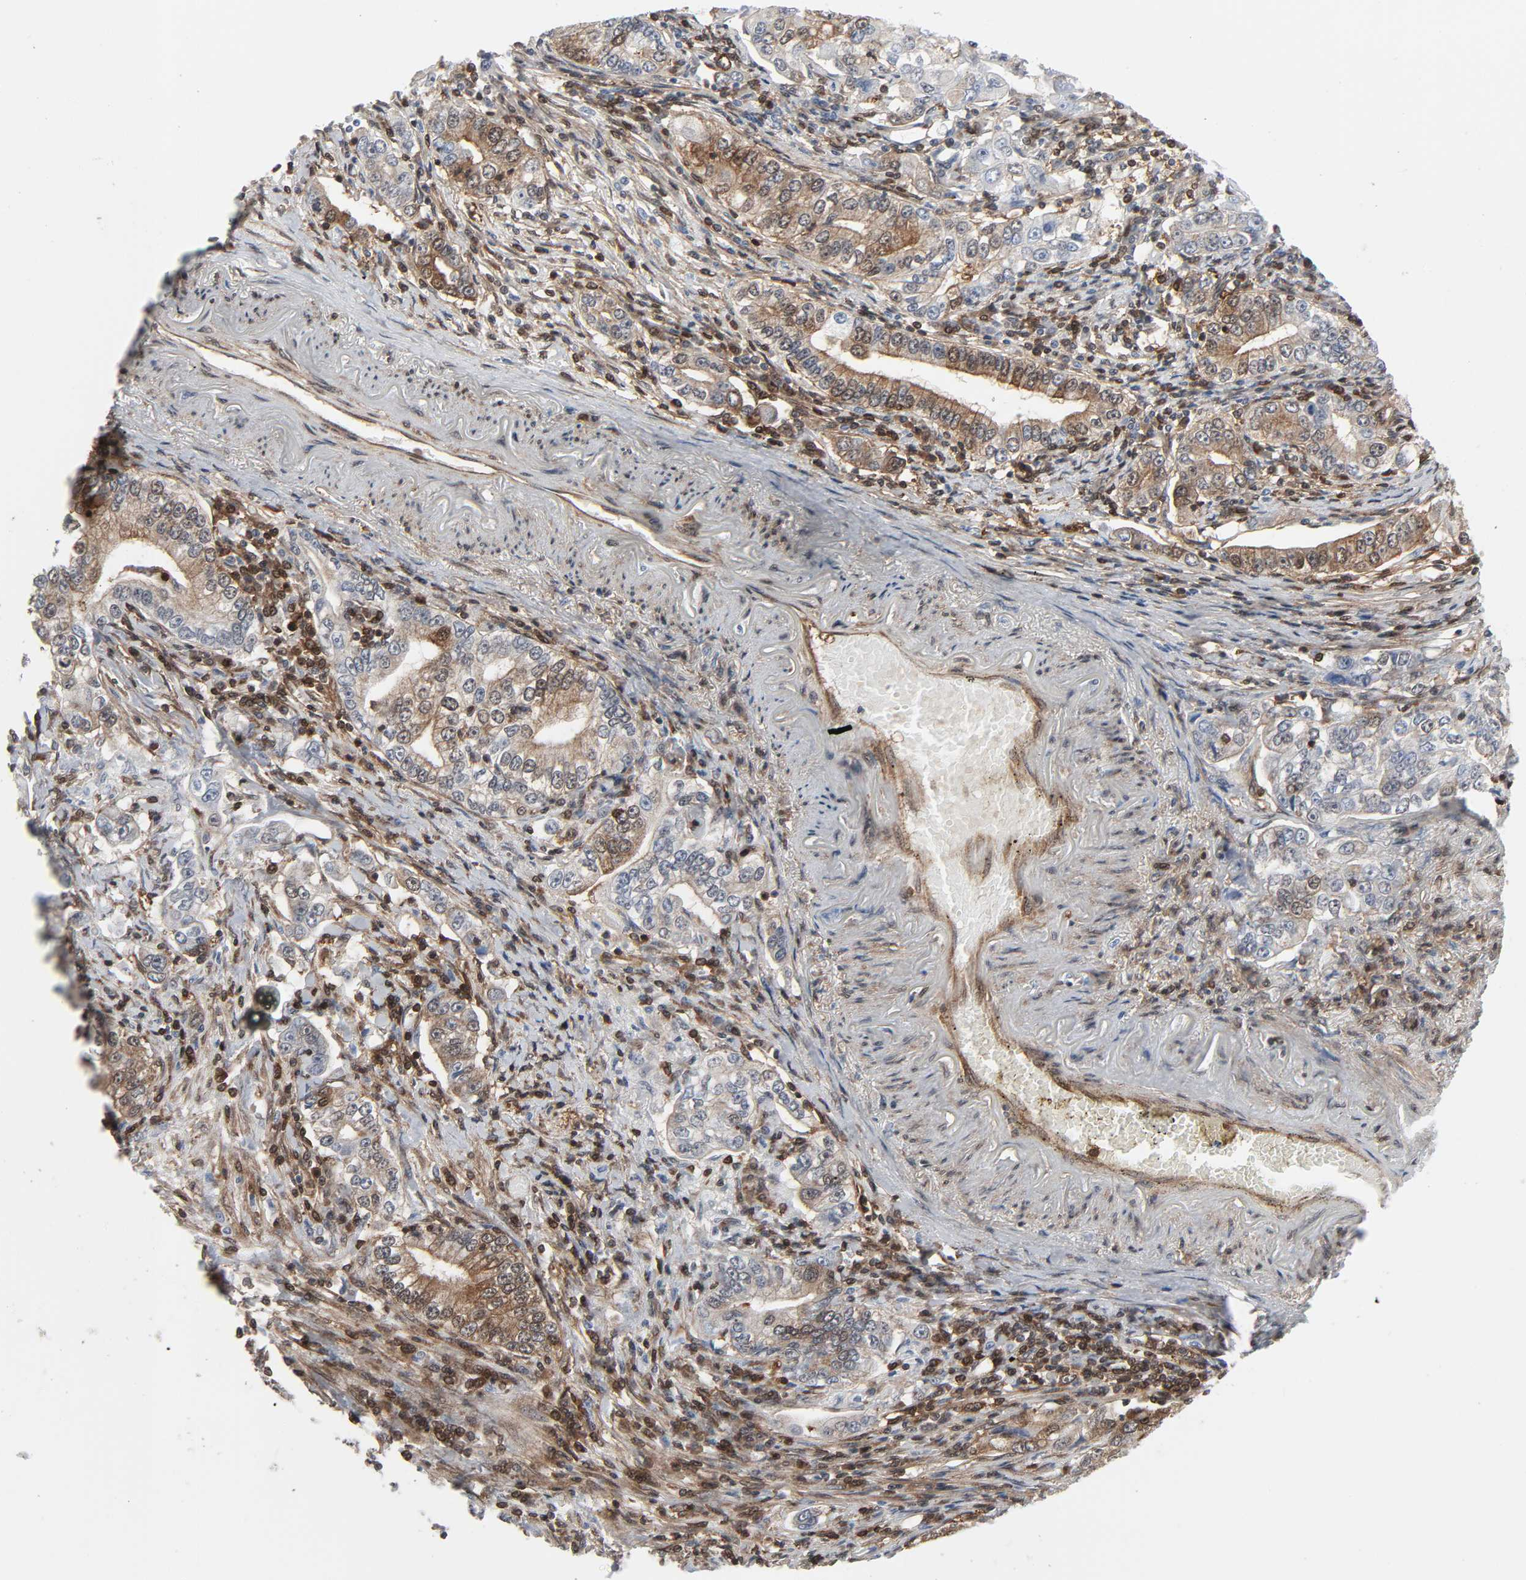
{"staining": {"intensity": "moderate", "quantity": ">75%", "location": "cytoplasmic/membranous"}, "tissue": "stomach cancer", "cell_type": "Tumor cells", "image_type": "cancer", "snomed": [{"axis": "morphology", "description": "Adenocarcinoma, NOS"}, {"axis": "topography", "description": "Stomach, lower"}], "caption": "Tumor cells demonstrate moderate cytoplasmic/membranous staining in approximately >75% of cells in adenocarcinoma (stomach).", "gene": "GSK3A", "patient": {"sex": "female", "age": 72}}